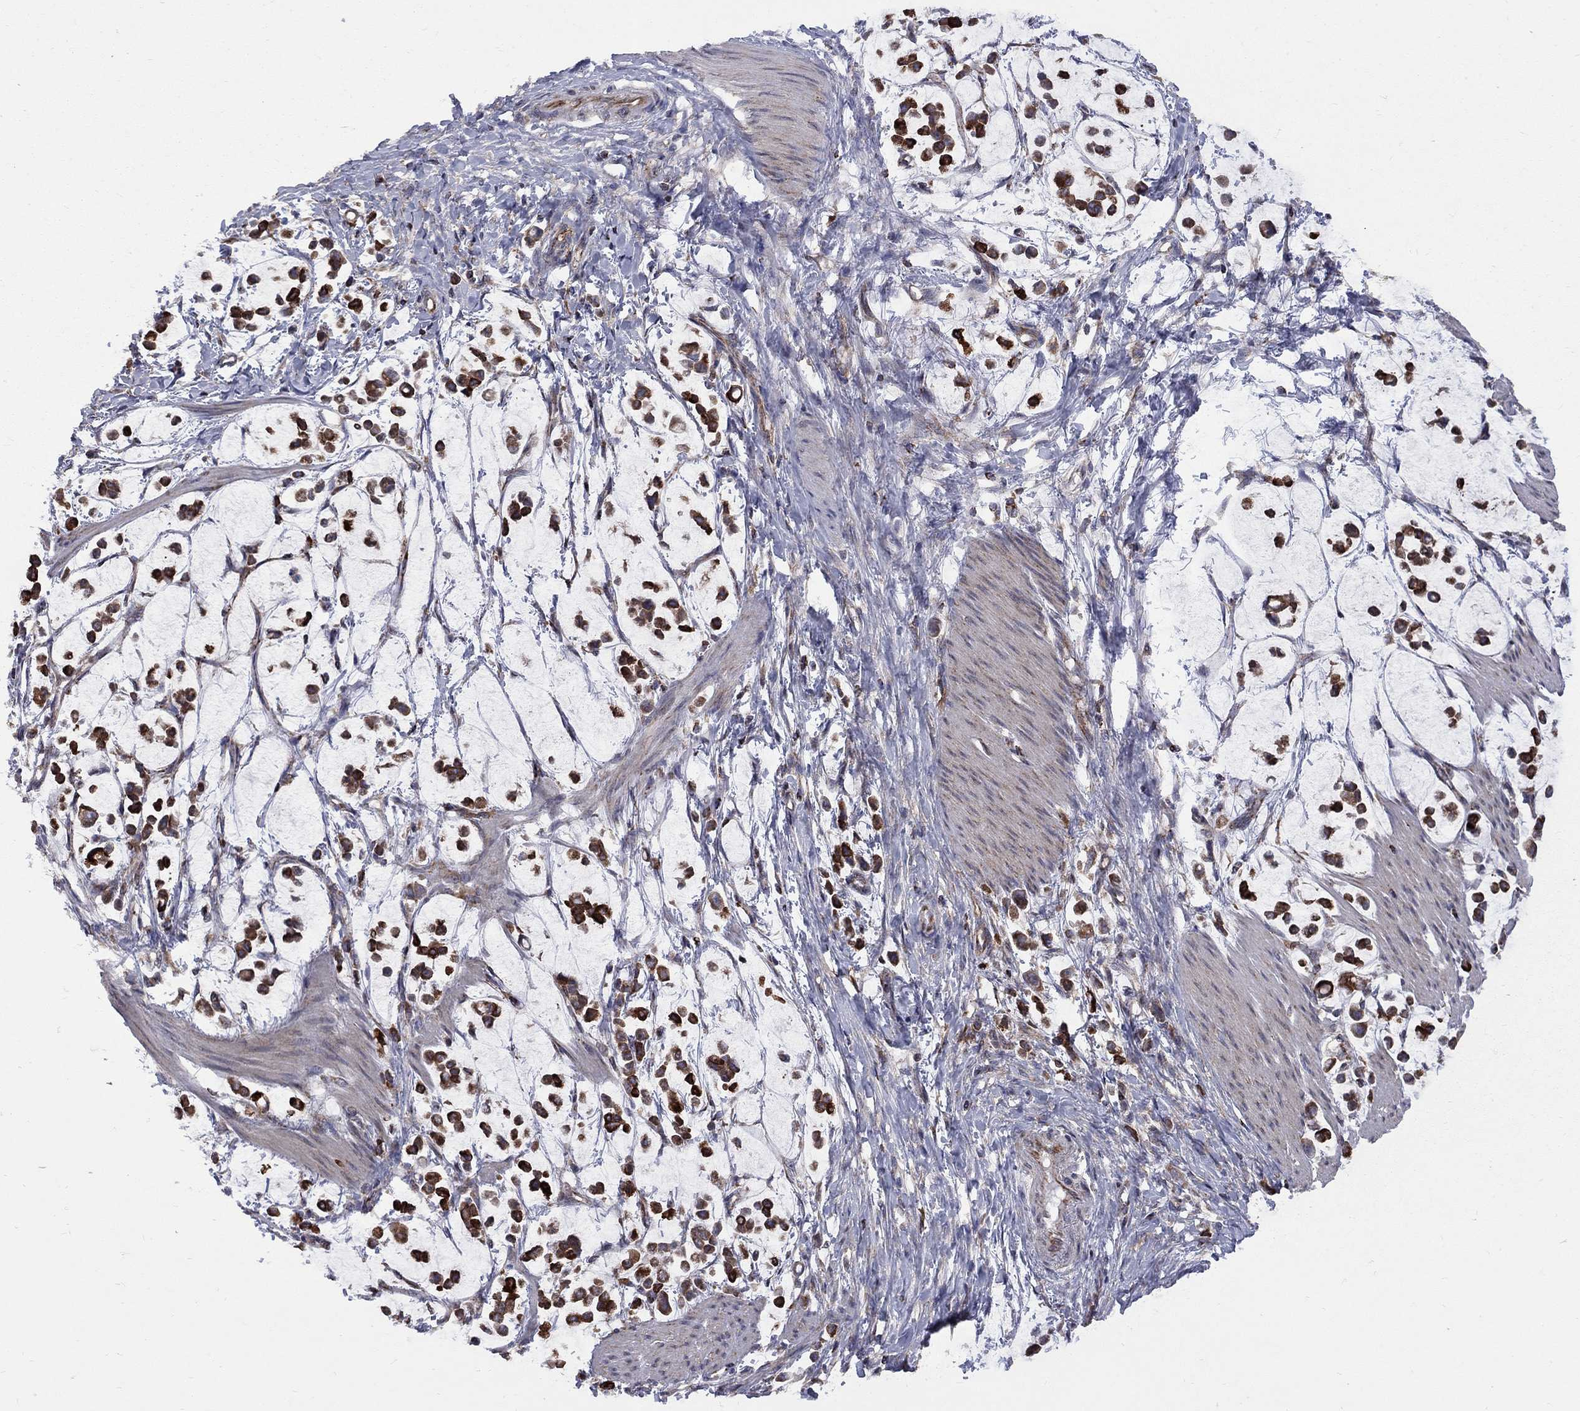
{"staining": {"intensity": "strong", "quantity": ">75%", "location": "cytoplasmic/membranous"}, "tissue": "stomach cancer", "cell_type": "Tumor cells", "image_type": "cancer", "snomed": [{"axis": "morphology", "description": "Adenocarcinoma, NOS"}, {"axis": "topography", "description": "Stomach"}], "caption": "Immunohistochemical staining of adenocarcinoma (stomach) demonstrates high levels of strong cytoplasmic/membranous protein staining in about >75% of tumor cells.", "gene": "CLPTM1", "patient": {"sex": "male", "age": 82}}